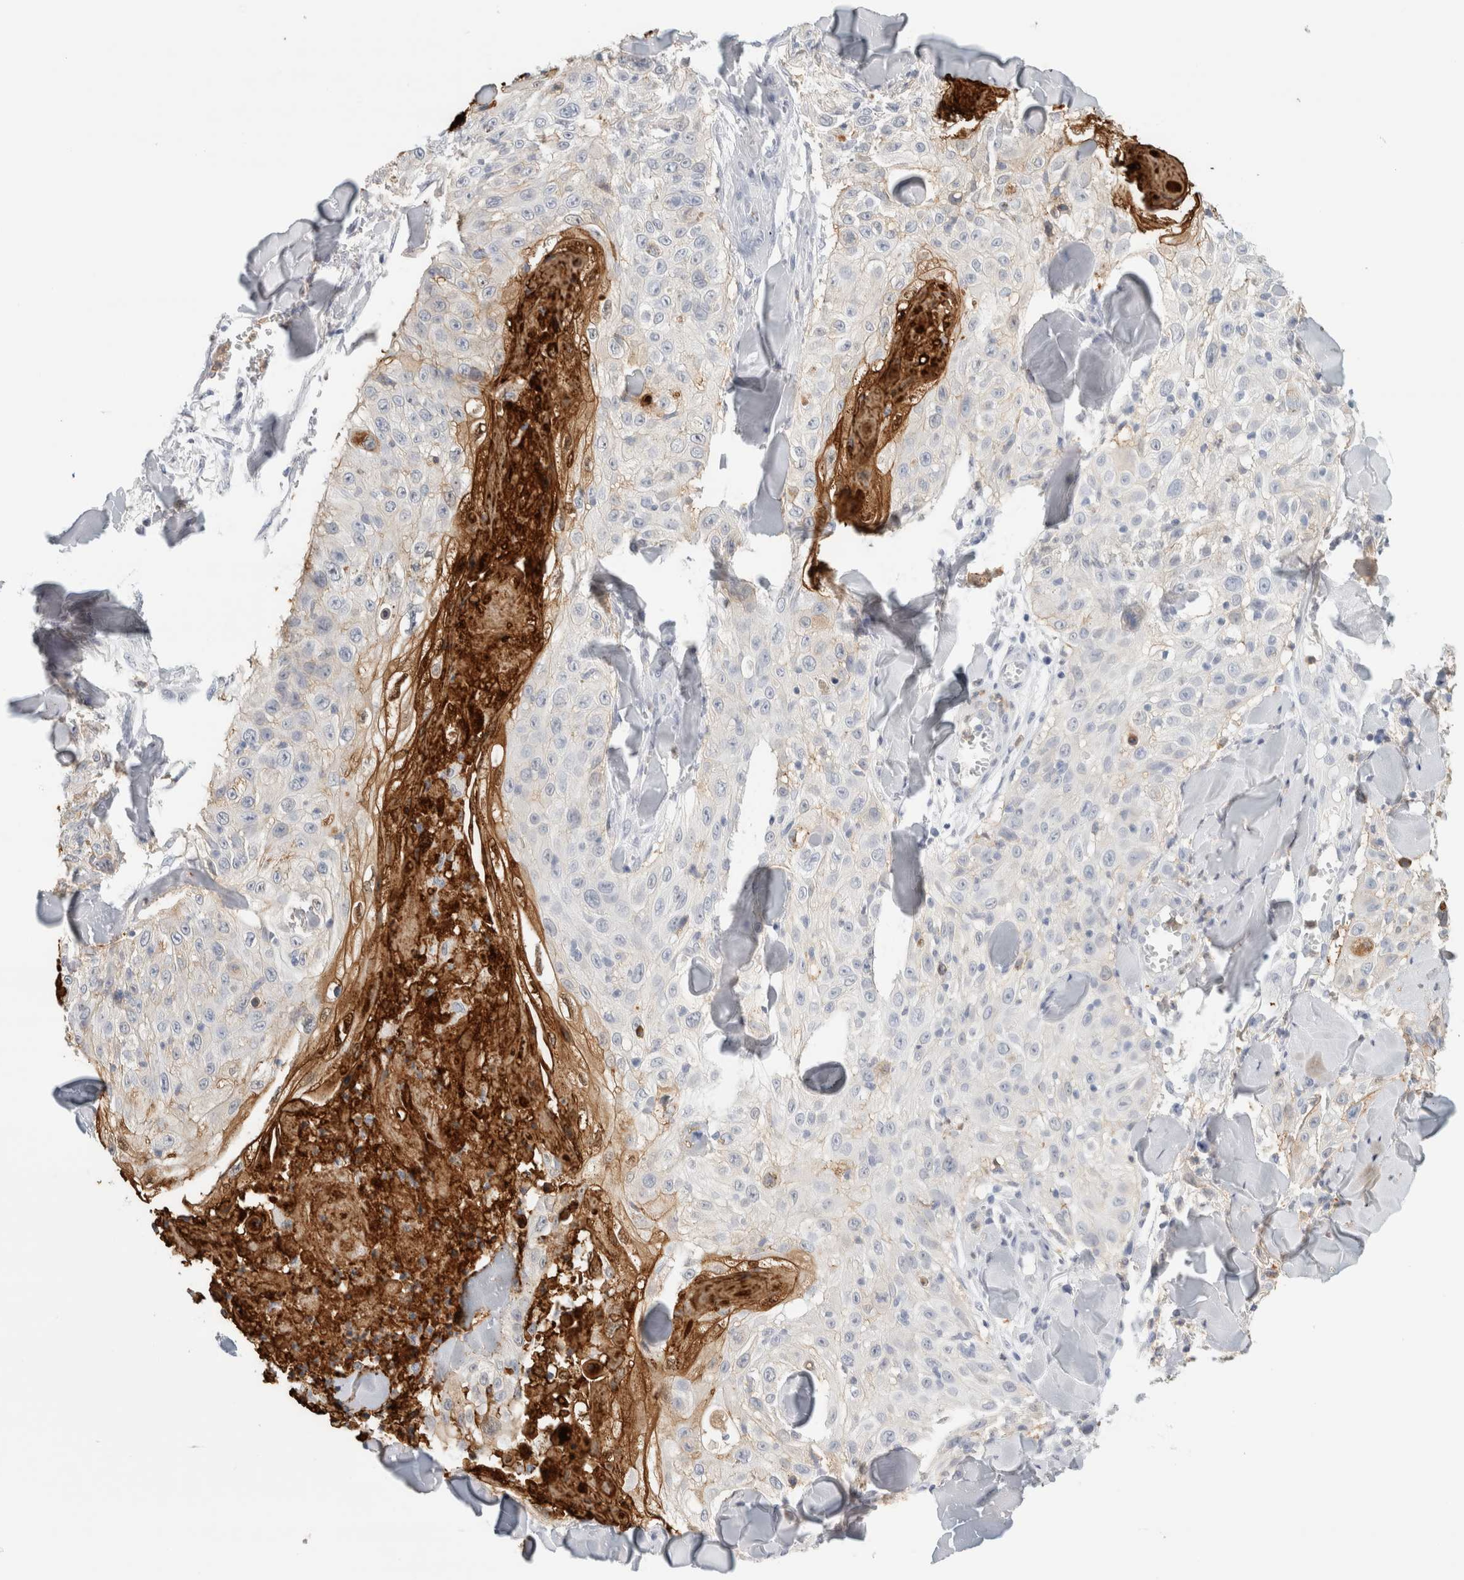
{"staining": {"intensity": "strong", "quantity": "<25%", "location": "cytoplasmic/membranous"}, "tissue": "skin cancer", "cell_type": "Tumor cells", "image_type": "cancer", "snomed": [{"axis": "morphology", "description": "Squamous cell carcinoma, NOS"}, {"axis": "topography", "description": "Skin"}], "caption": "Protein expression analysis of skin cancer (squamous cell carcinoma) demonstrates strong cytoplasmic/membranous expression in about <25% of tumor cells.", "gene": "P2RY2", "patient": {"sex": "male", "age": 86}}